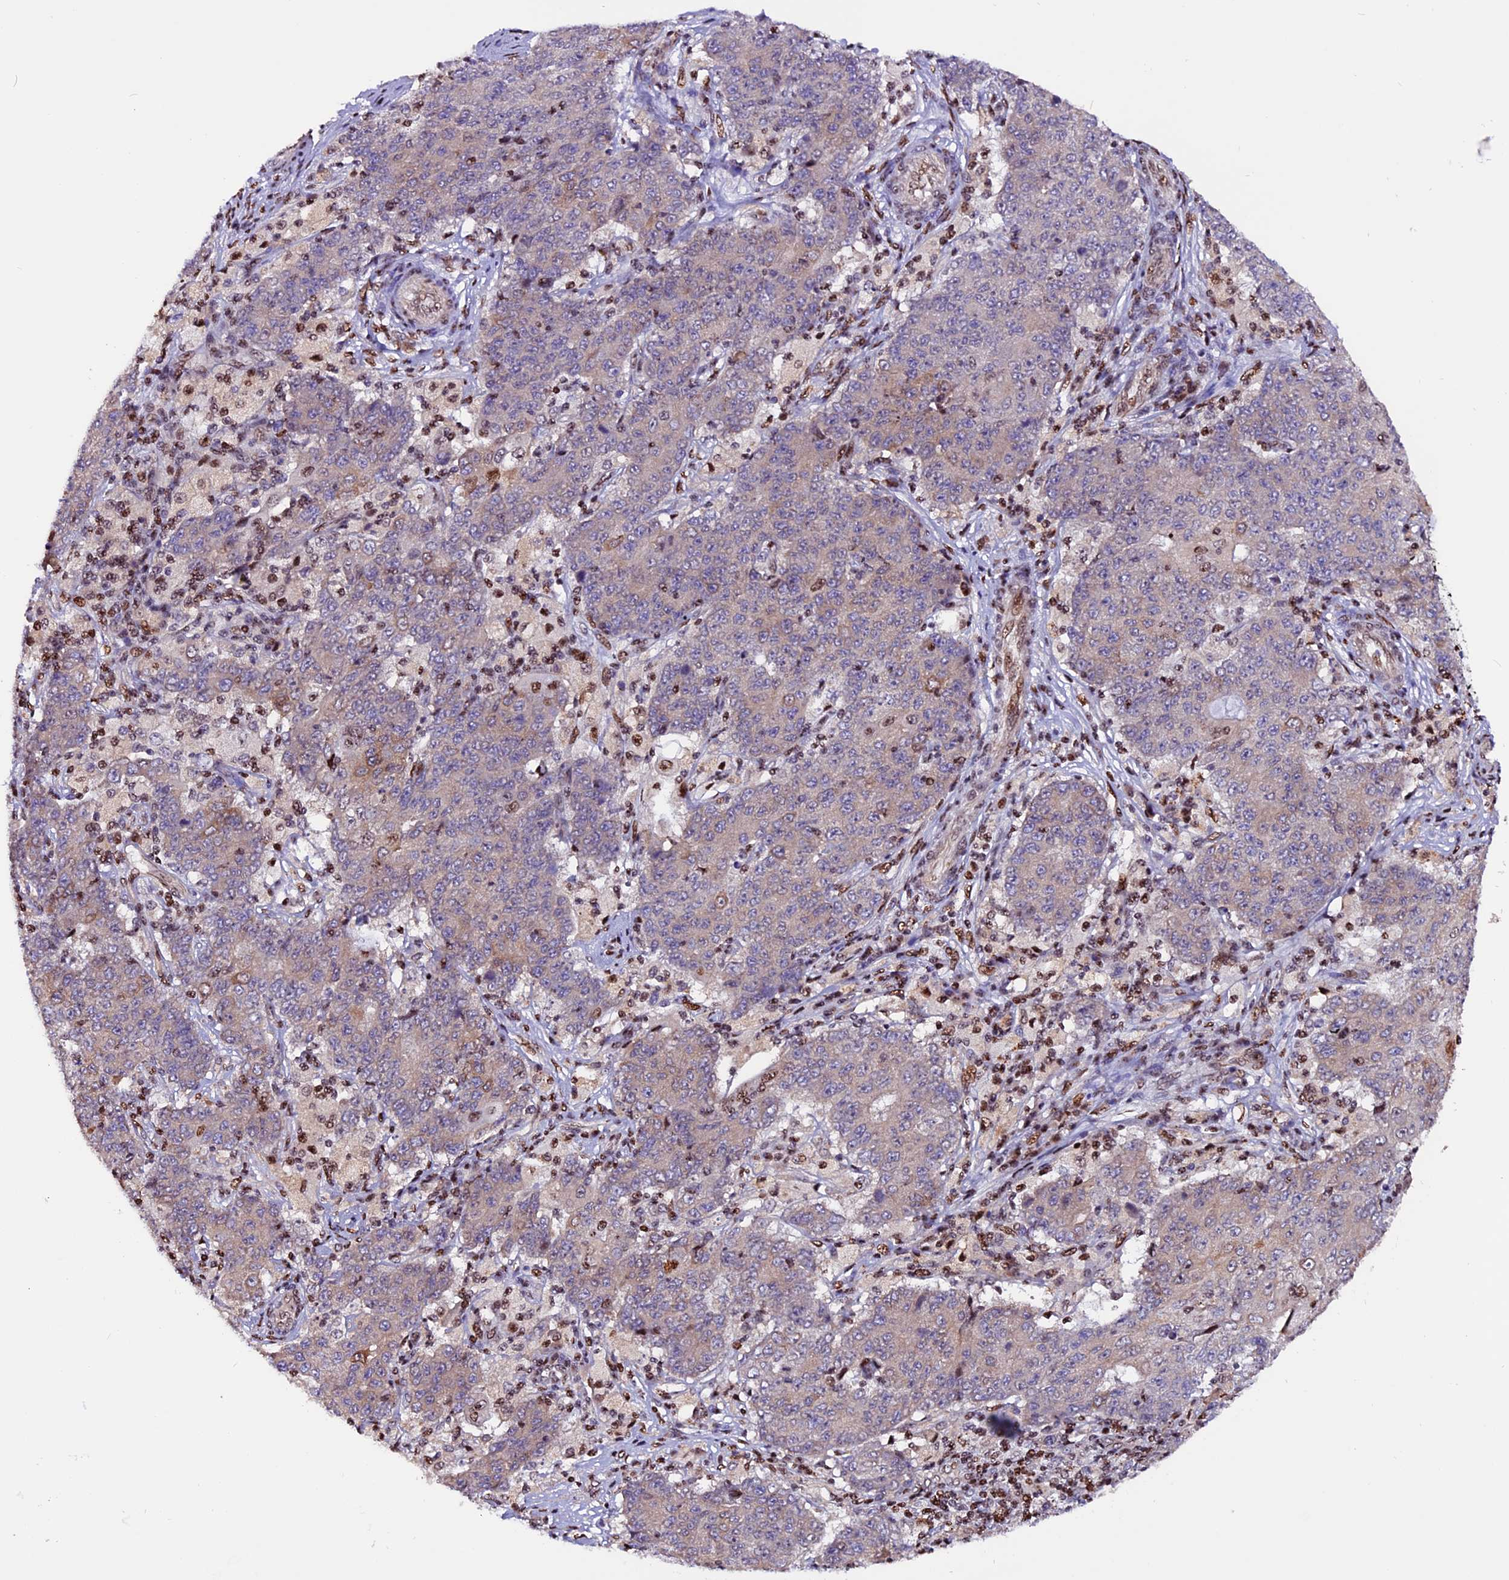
{"staining": {"intensity": "moderate", "quantity": "<25%", "location": "nuclear"}, "tissue": "ovarian cancer", "cell_type": "Tumor cells", "image_type": "cancer", "snomed": [{"axis": "morphology", "description": "Carcinoma, endometroid"}, {"axis": "topography", "description": "Ovary"}], "caption": "Ovarian endometroid carcinoma was stained to show a protein in brown. There is low levels of moderate nuclear expression in approximately <25% of tumor cells.", "gene": "RINL", "patient": {"sex": "female", "age": 42}}